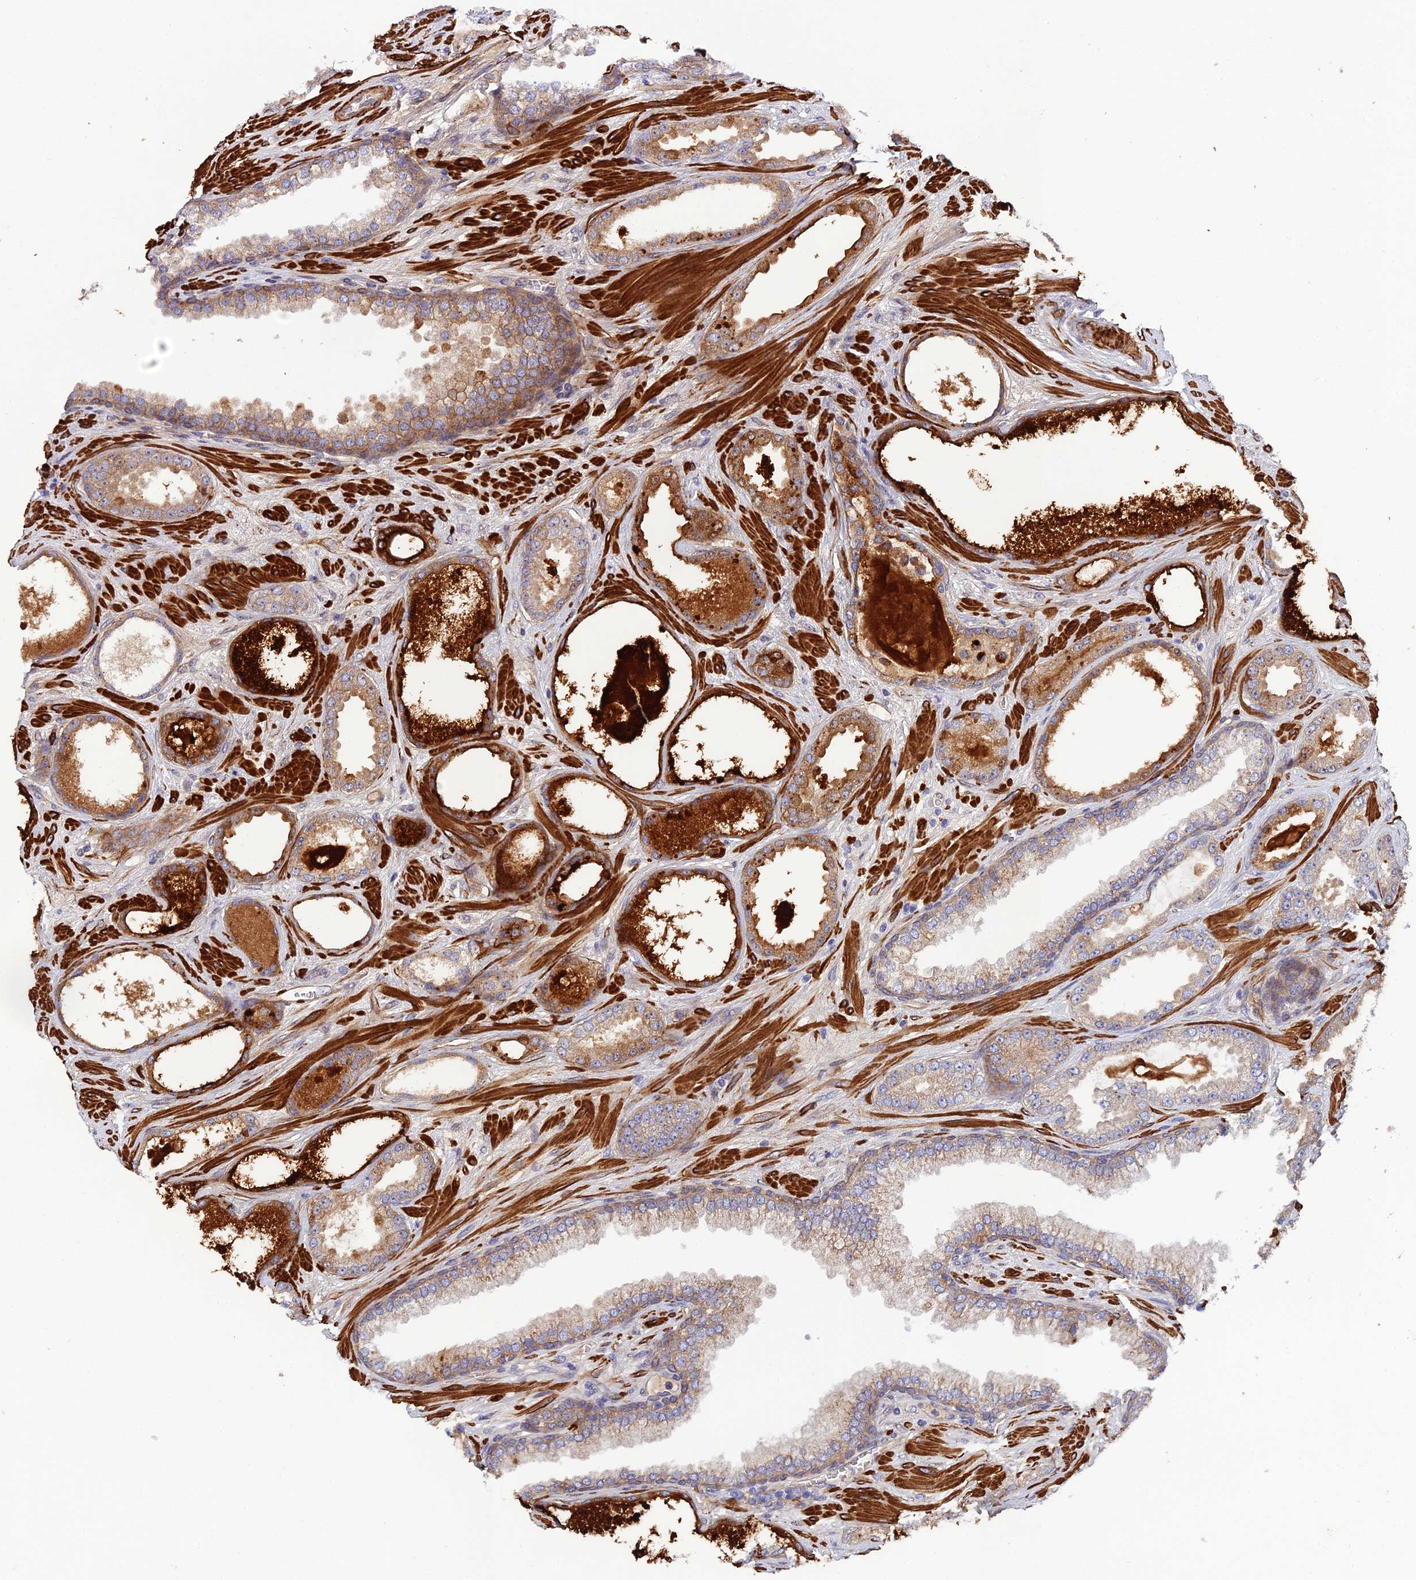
{"staining": {"intensity": "moderate", "quantity": ">75%", "location": "cytoplasmic/membranous"}, "tissue": "prostate cancer", "cell_type": "Tumor cells", "image_type": "cancer", "snomed": [{"axis": "morphology", "description": "Adenocarcinoma, Low grade"}, {"axis": "topography", "description": "Prostate"}], "caption": "DAB immunohistochemical staining of prostate low-grade adenocarcinoma exhibits moderate cytoplasmic/membranous protein staining in about >75% of tumor cells.", "gene": "RALGAPA2", "patient": {"sex": "male", "age": 57}}